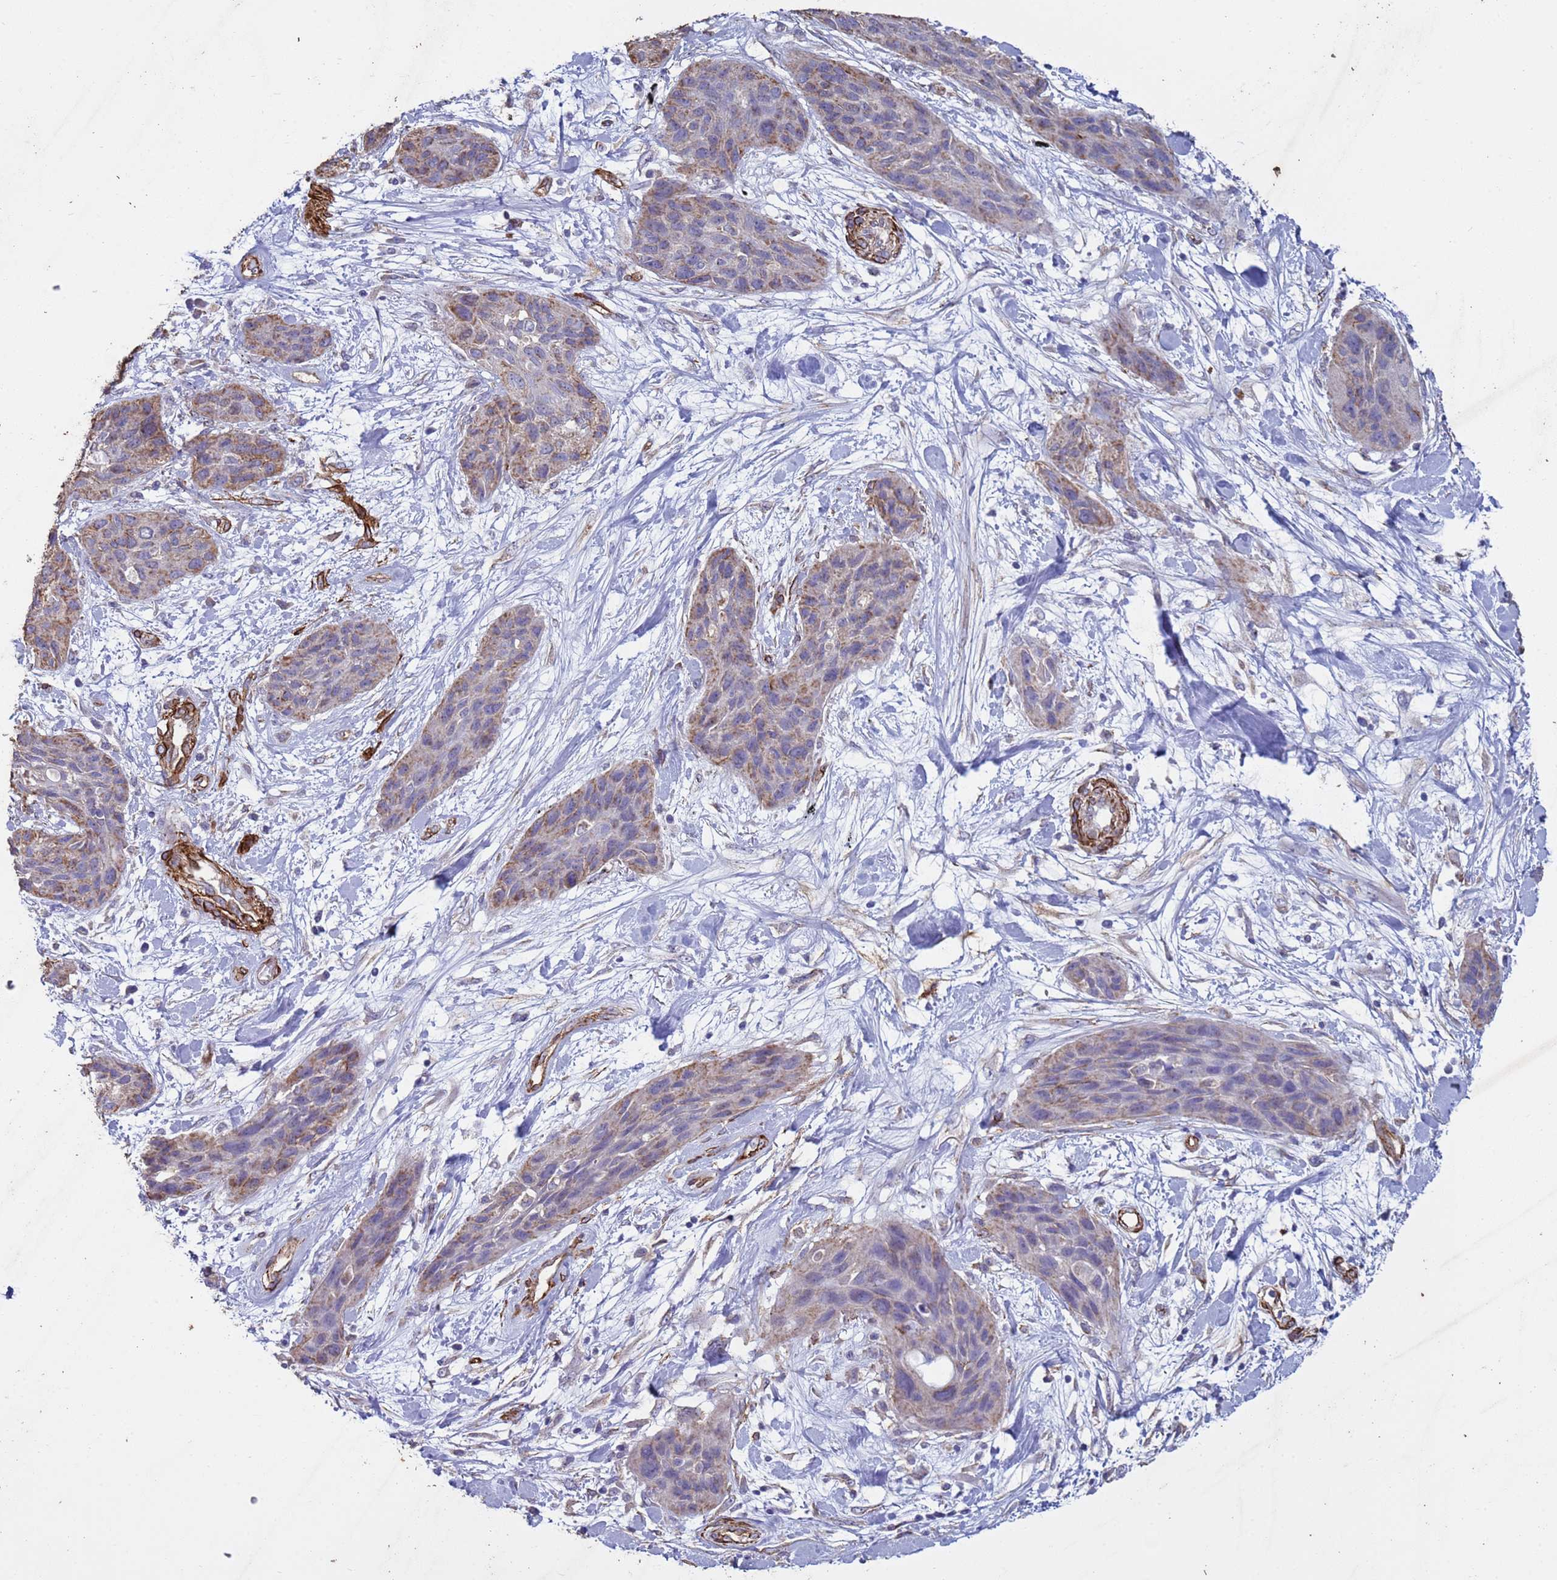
{"staining": {"intensity": "moderate", "quantity": "<25%", "location": "cytoplasmic/membranous"}, "tissue": "lung cancer", "cell_type": "Tumor cells", "image_type": "cancer", "snomed": [{"axis": "morphology", "description": "Squamous cell carcinoma, NOS"}, {"axis": "topography", "description": "Lung"}], "caption": "High-power microscopy captured an IHC image of lung cancer, revealing moderate cytoplasmic/membranous expression in approximately <25% of tumor cells. The protein of interest is shown in brown color, while the nuclei are stained blue.", "gene": "GASK1A", "patient": {"sex": "female", "age": 70}}